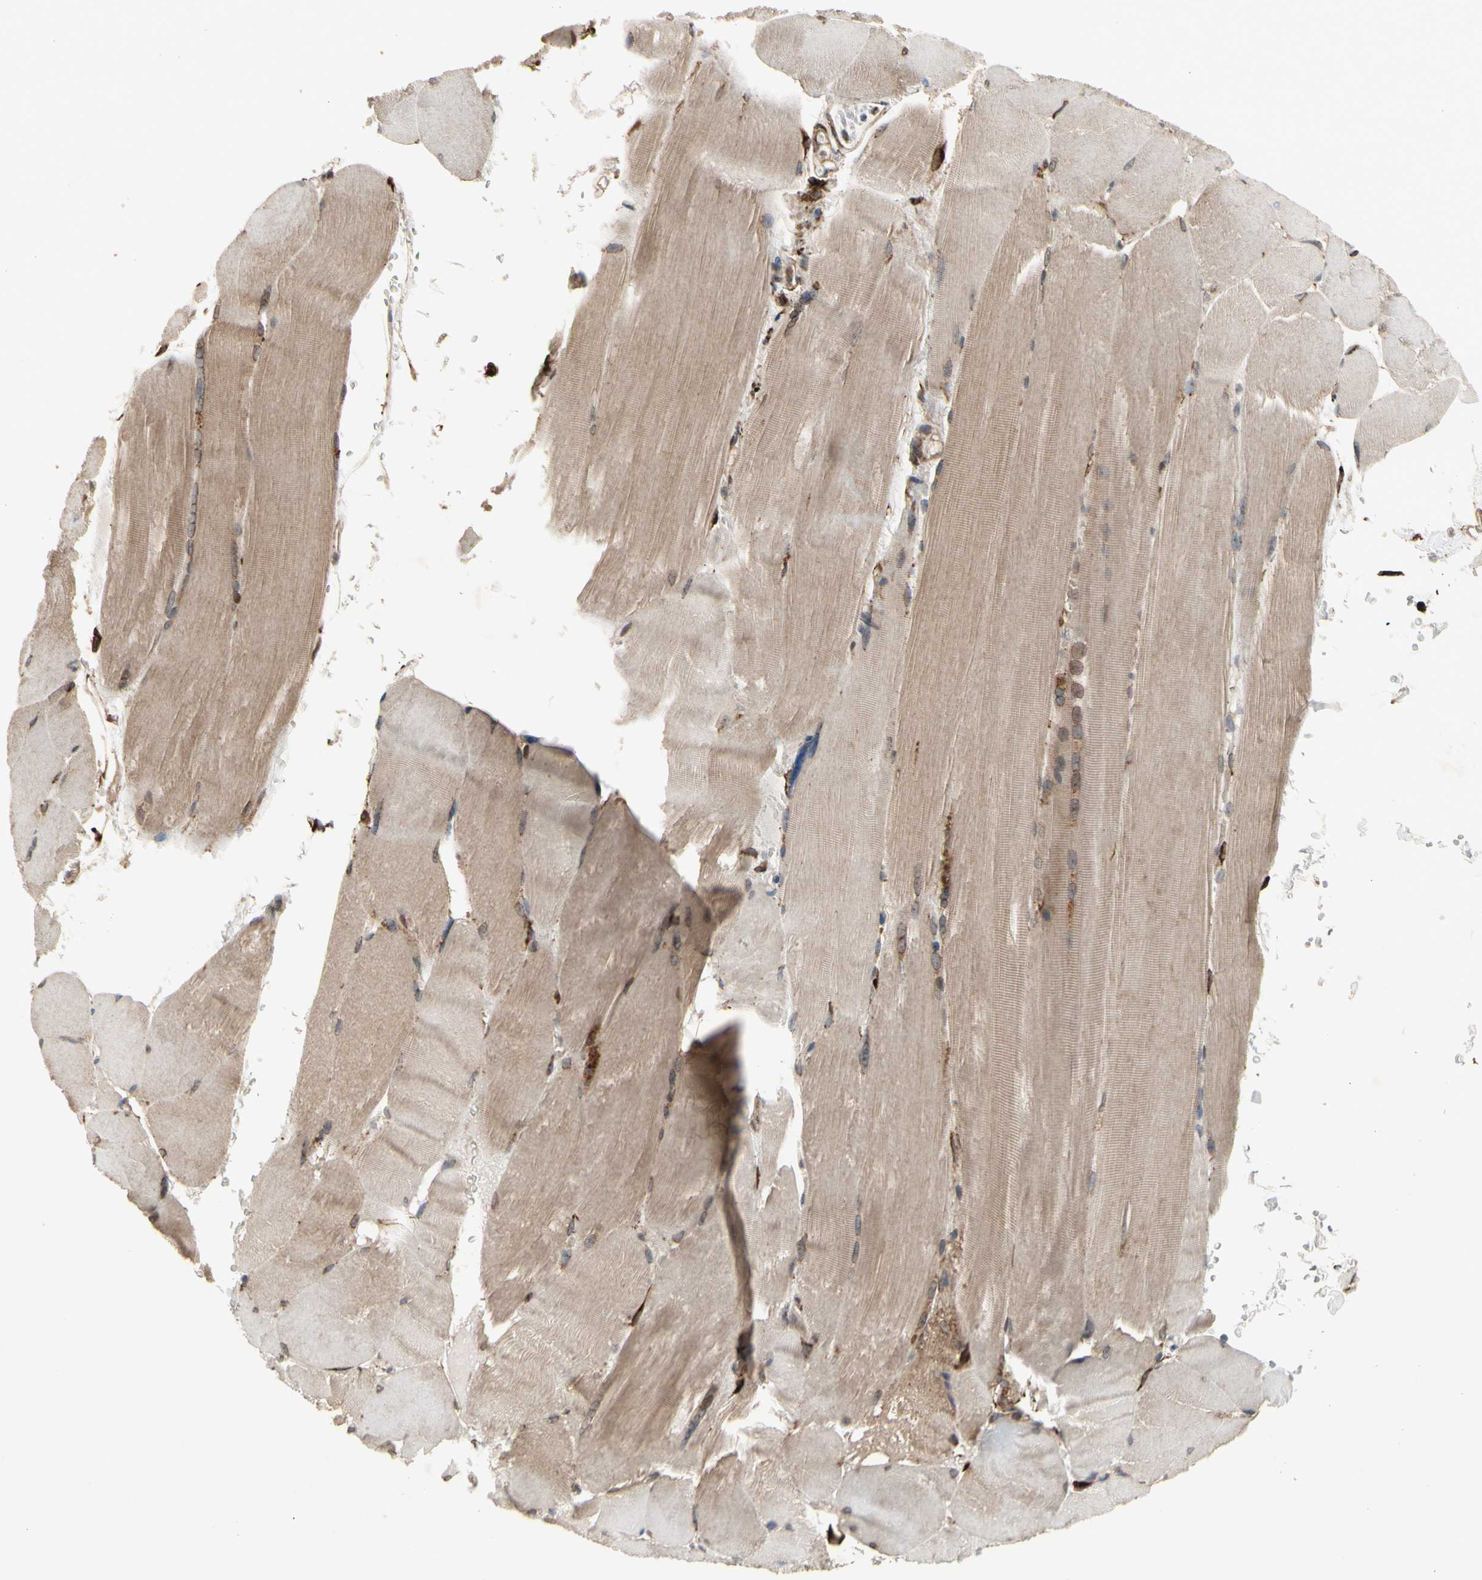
{"staining": {"intensity": "moderate", "quantity": ">75%", "location": "cytoplasmic/membranous"}, "tissue": "skeletal muscle", "cell_type": "Myocytes", "image_type": "normal", "snomed": [{"axis": "morphology", "description": "Normal tissue, NOS"}, {"axis": "topography", "description": "Skin"}, {"axis": "topography", "description": "Skeletal muscle"}], "caption": "Protein expression analysis of unremarkable skeletal muscle reveals moderate cytoplasmic/membranous staining in about >75% of myocytes. The protein of interest is shown in brown color, while the nuclei are stained blue.", "gene": "SLC39A9", "patient": {"sex": "male", "age": 83}}